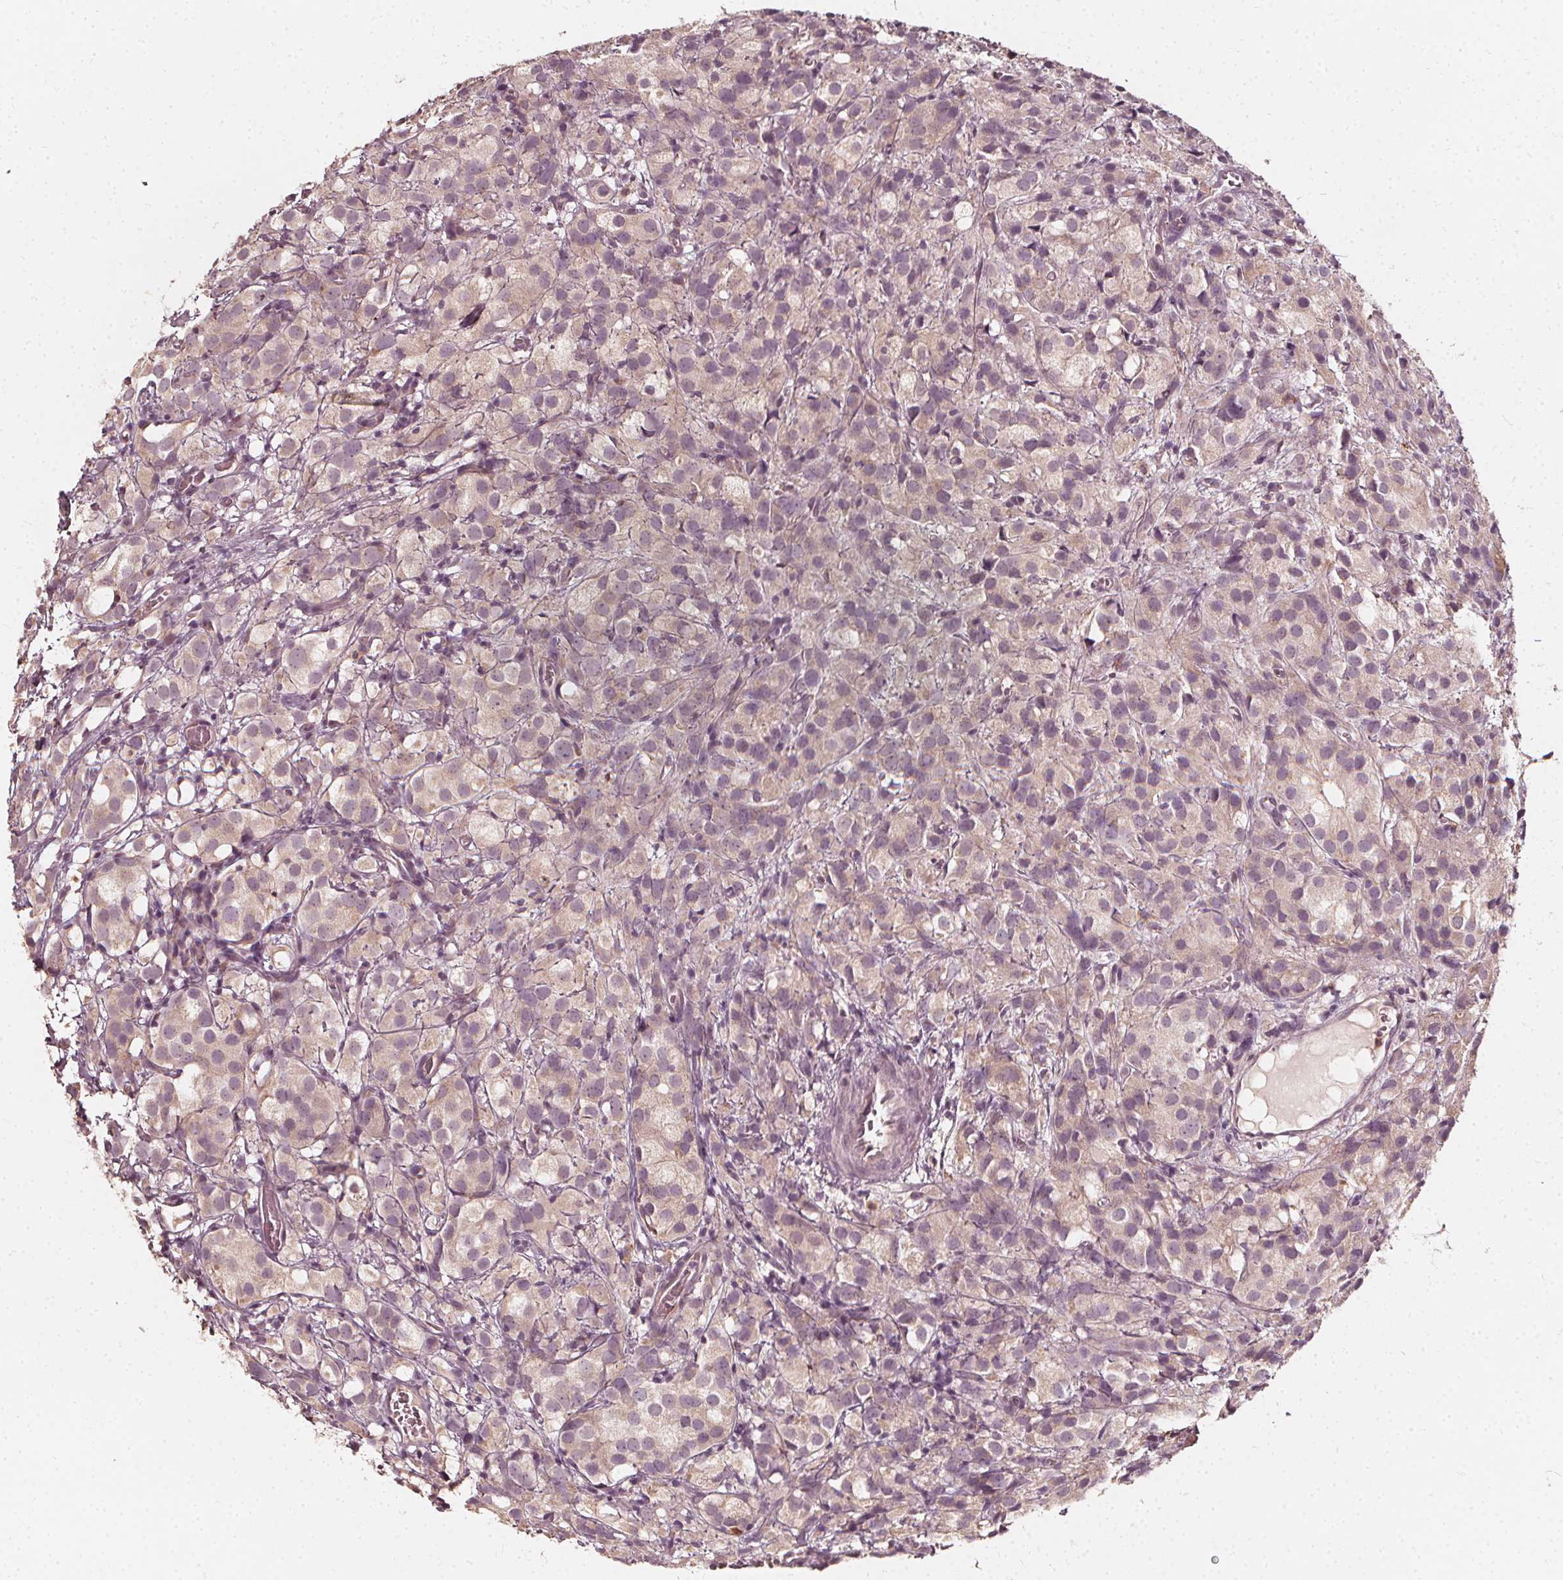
{"staining": {"intensity": "weak", "quantity": "<25%", "location": "nuclear"}, "tissue": "prostate cancer", "cell_type": "Tumor cells", "image_type": "cancer", "snomed": [{"axis": "morphology", "description": "Adenocarcinoma, High grade"}, {"axis": "topography", "description": "Prostate"}], "caption": "Image shows no significant protein staining in tumor cells of prostate cancer (high-grade adenocarcinoma).", "gene": "NPC1L1", "patient": {"sex": "male", "age": 86}}